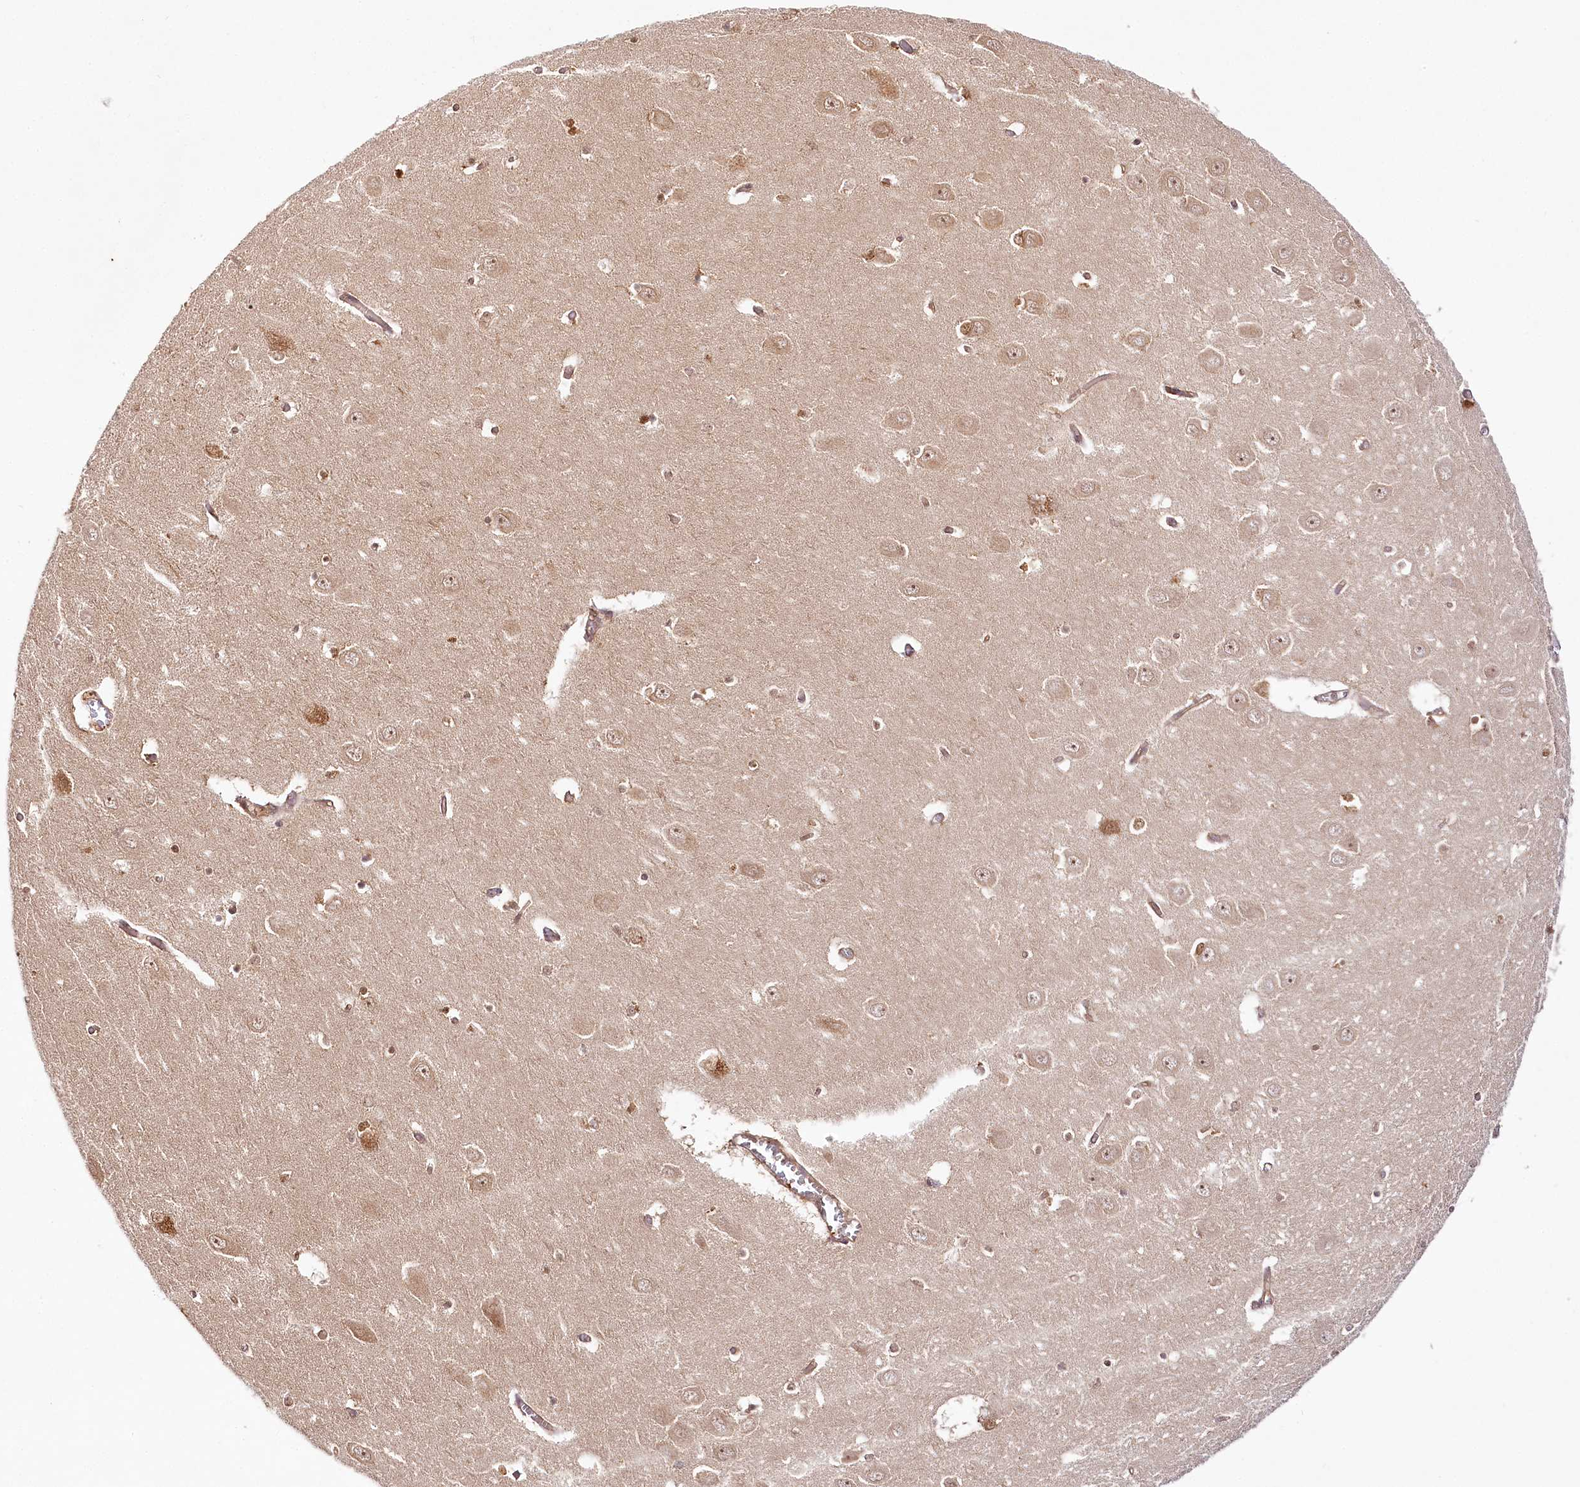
{"staining": {"intensity": "moderate", "quantity": "<25%", "location": "cytoplasmic/membranous"}, "tissue": "hippocampus", "cell_type": "Glial cells", "image_type": "normal", "snomed": [{"axis": "morphology", "description": "Normal tissue, NOS"}, {"axis": "topography", "description": "Hippocampus"}], "caption": "A low amount of moderate cytoplasmic/membranous positivity is present in approximately <25% of glial cells in normal hippocampus.", "gene": "INPP4B", "patient": {"sex": "male", "age": 70}}